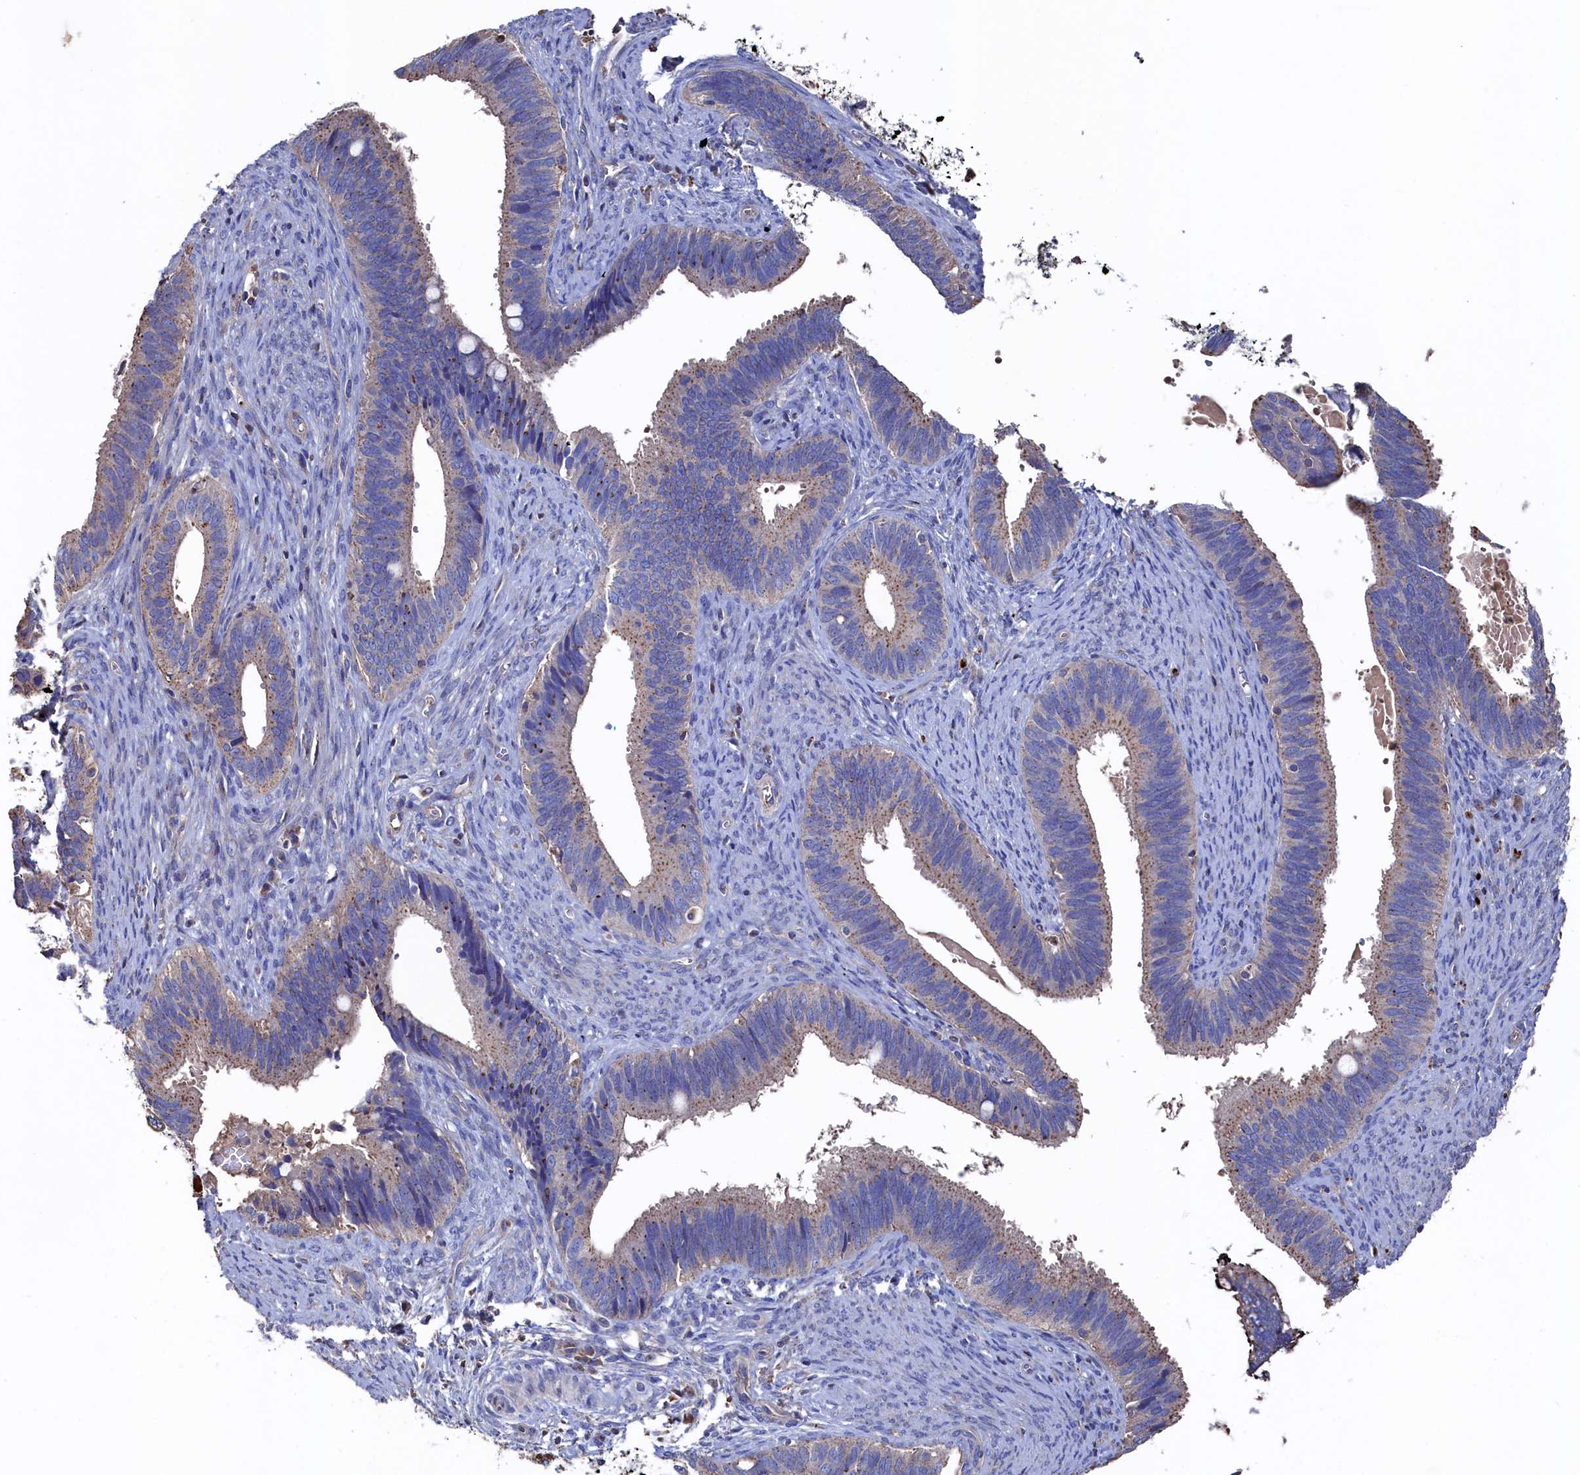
{"staining": {"intensity": "weak", "quantity": ">75%", "location": "cytoplasmic/membranous"}, "tissue": "cervical cancer", "cell_type": "Tumor cells", "image_type": "cancer", "snomed": [{"axis": "morphology", "description": "Adenocarcinoma, NOS"}, {"axis": "topography", "description": "Cervix"}], "caption": "A low amount of weak cytoplasmic/membranous positivity is seen in approximately >75% of tumor cells in adenocarcinoma (cervical) tissue. Nuclei are stained in blue.", "gene": "TK2", "patient": {"sex": "female", "age": 42}}